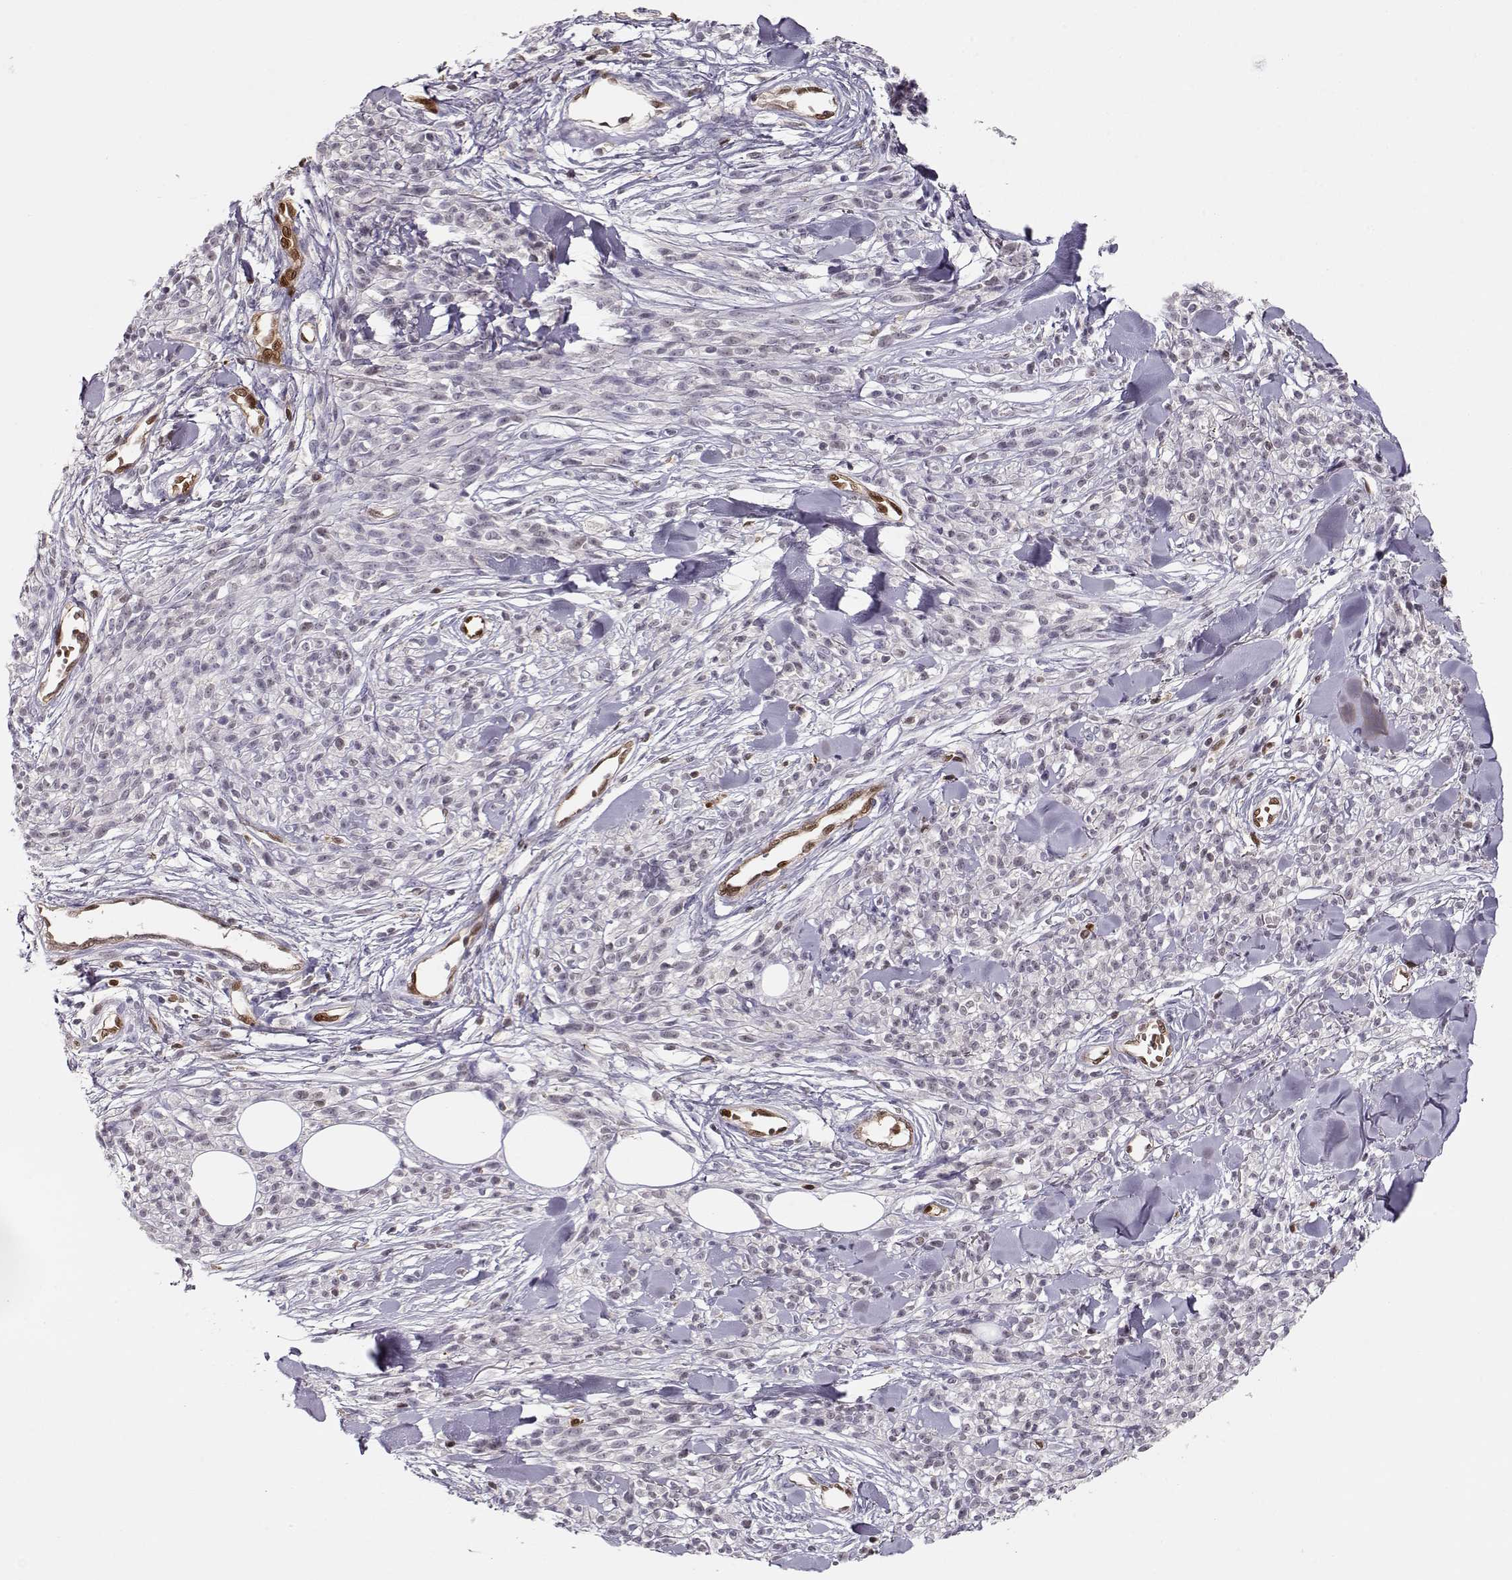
{"staining": {"intensity": "negative", "quantity": "none", "location": "none"}, "tissue": "melanoma", "cell_type": "Tumor cells", "image_type": "cancer", "snomed": [{"axis": "morphology", "description": "Malignant melanoma, NOS"}, {"axis": "topography", "description": "Skin"}, {"axis": "topography", "description": "Skin of trunk"}], "caption": "Malignant melanoma was stained to show a protein in brown. There is no significant expression in tumor cells.", "gene": "PNP", "patient": {"sex": "male", "age": 74}}